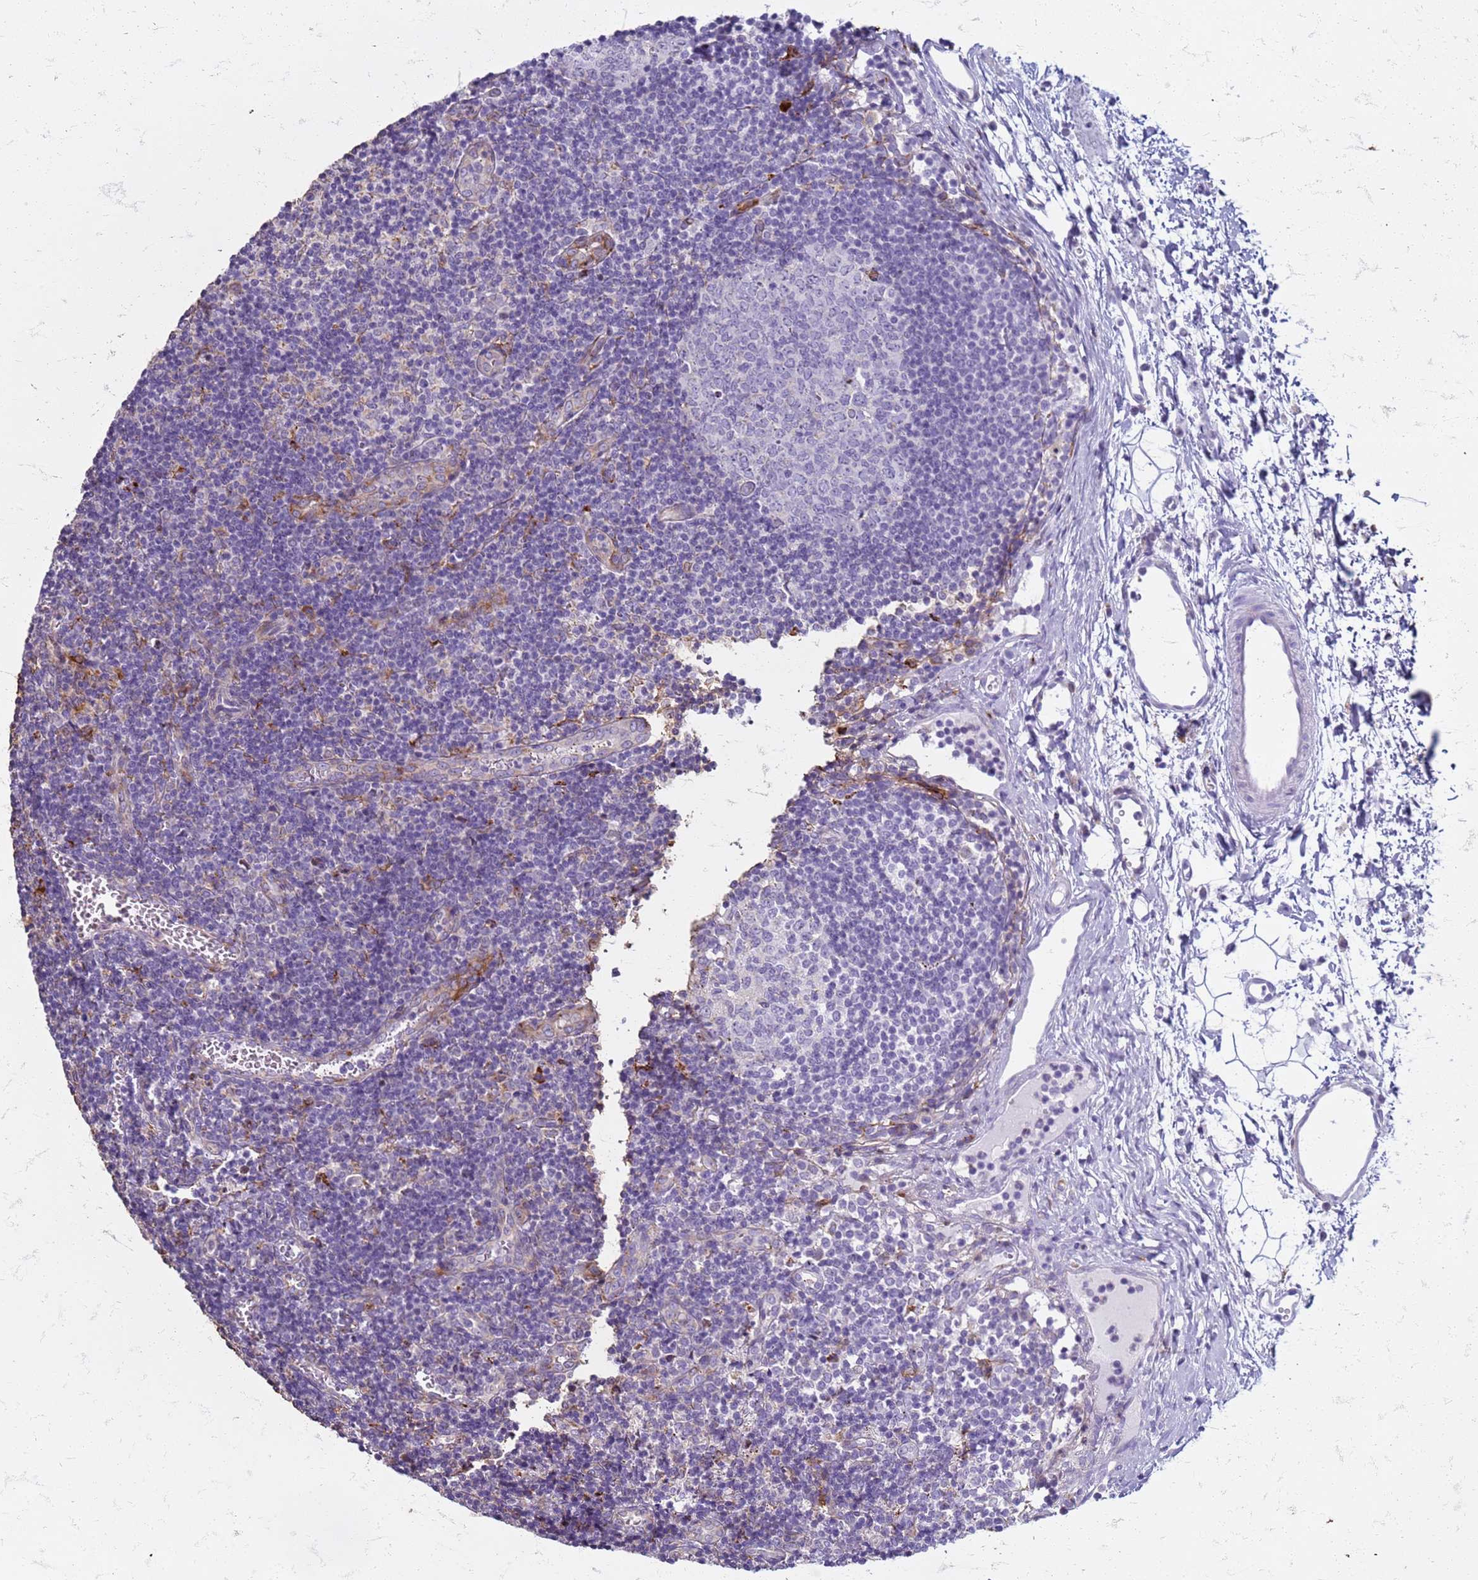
{"staining": {"intensity": "negative", "quantity": "none", "location": "none"}, "tissue": "lymph node", "cell_type": "Germinal center cells", "image_type": "normal", "snomed": [{"axis": "morphology", "description": "Normal tissue, NOS"}, {"axis": "topography", "description": "Lymph node"}], "caption": "A high-resolution photomicrograph shows immunohistochemistry (IHC) staining of normal lymph node, which reveals no significant staining in germinal center cells.", "gene": "PDK3", "patient": {"sex": "female", "age": 37}}